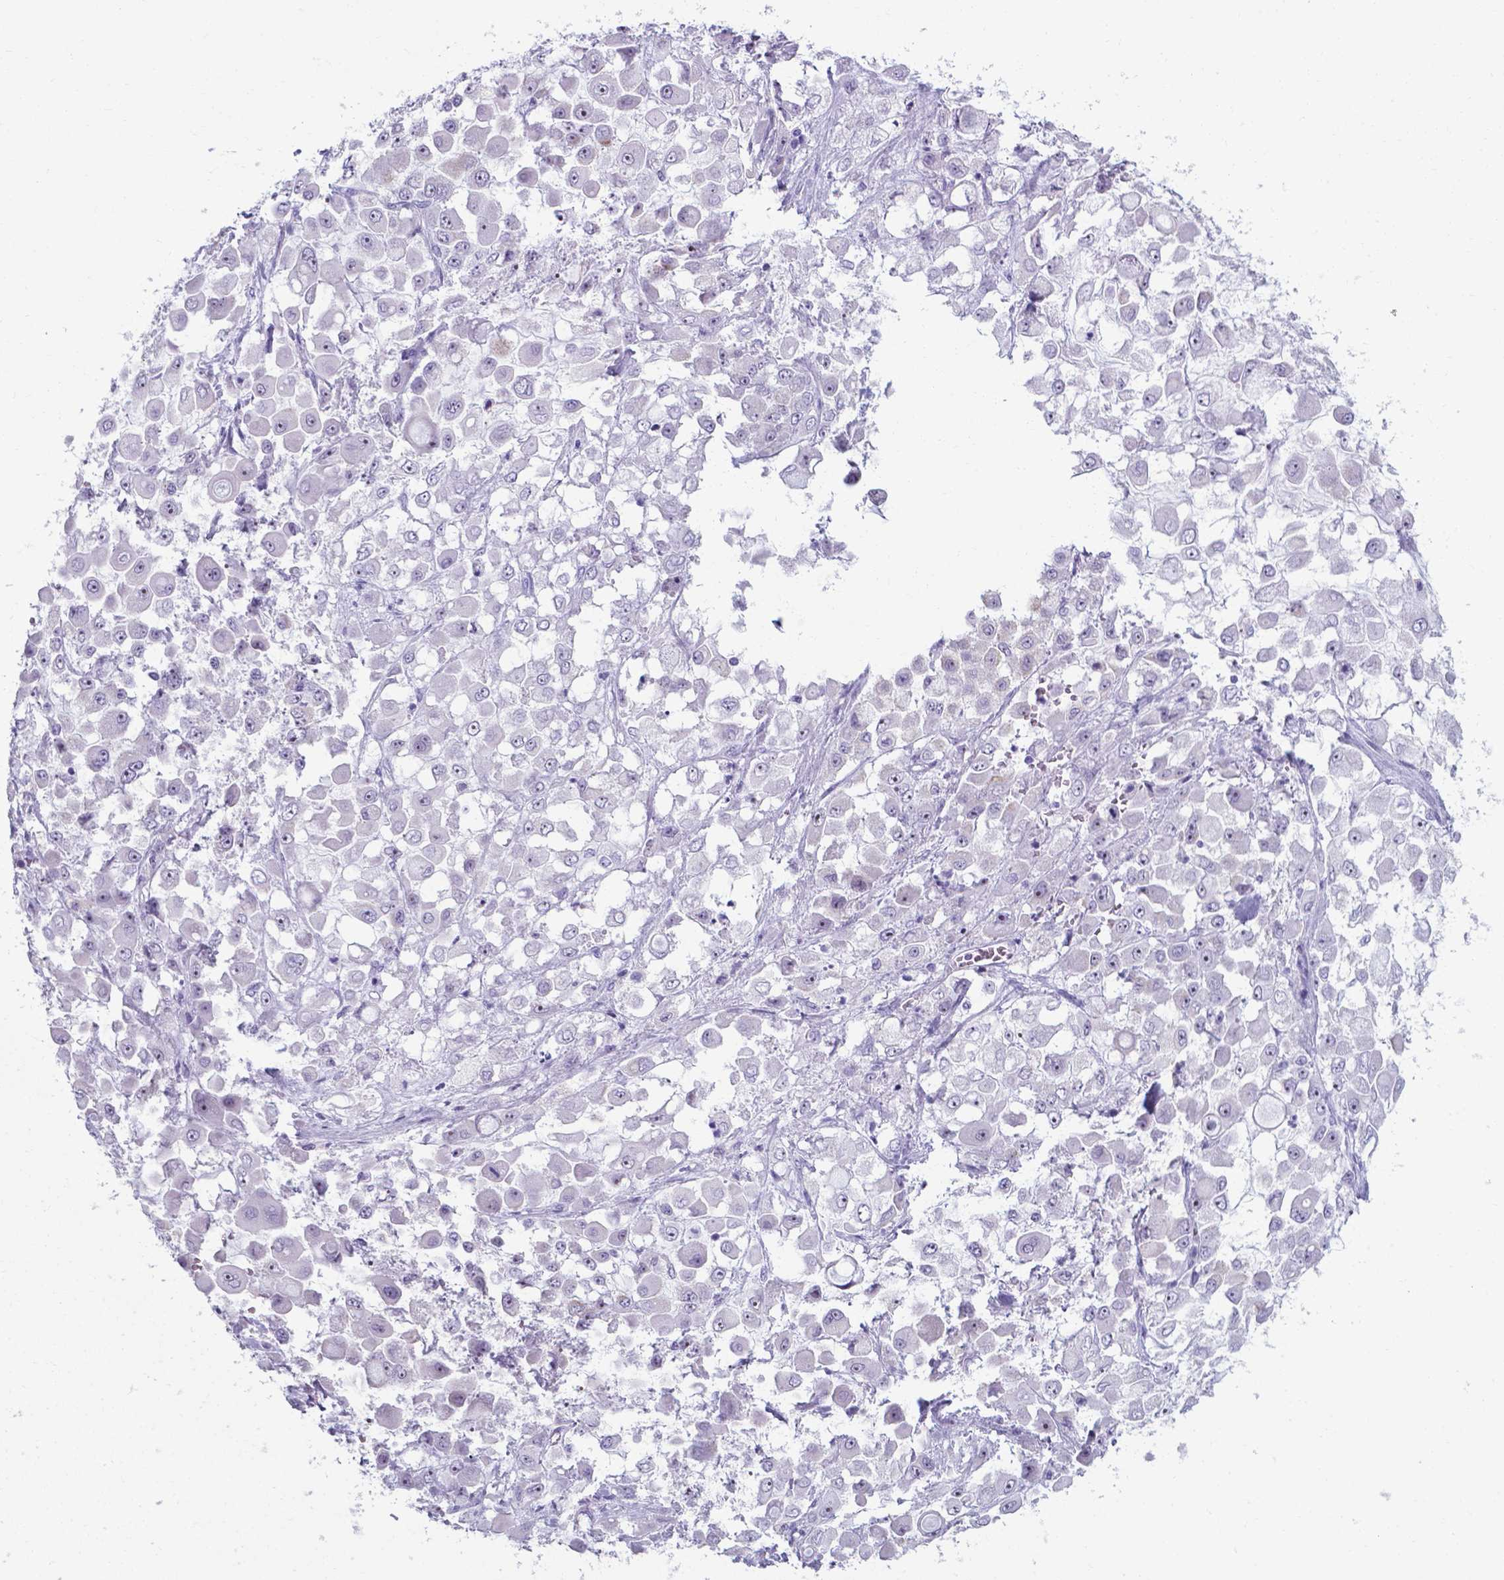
{"staining": {"intensity": "negative", "quantity": "none", "location": "none"}, "tissue": "stomach cancer", "cell_type": "Tumor cells", "image_type": "cancer", "snomed": [{"axis": "morphology", "description": "Adenocarcinoma, NOS"}, {"axis": "topography", "description": "Stomach"}], "caption": "Immunohistochemical staining of human adenocarcinoma (stomach) shows no significant positivity in tumor cells.", "gene": "AP5B1", "patient": {"sex": "female", "age": 76}}